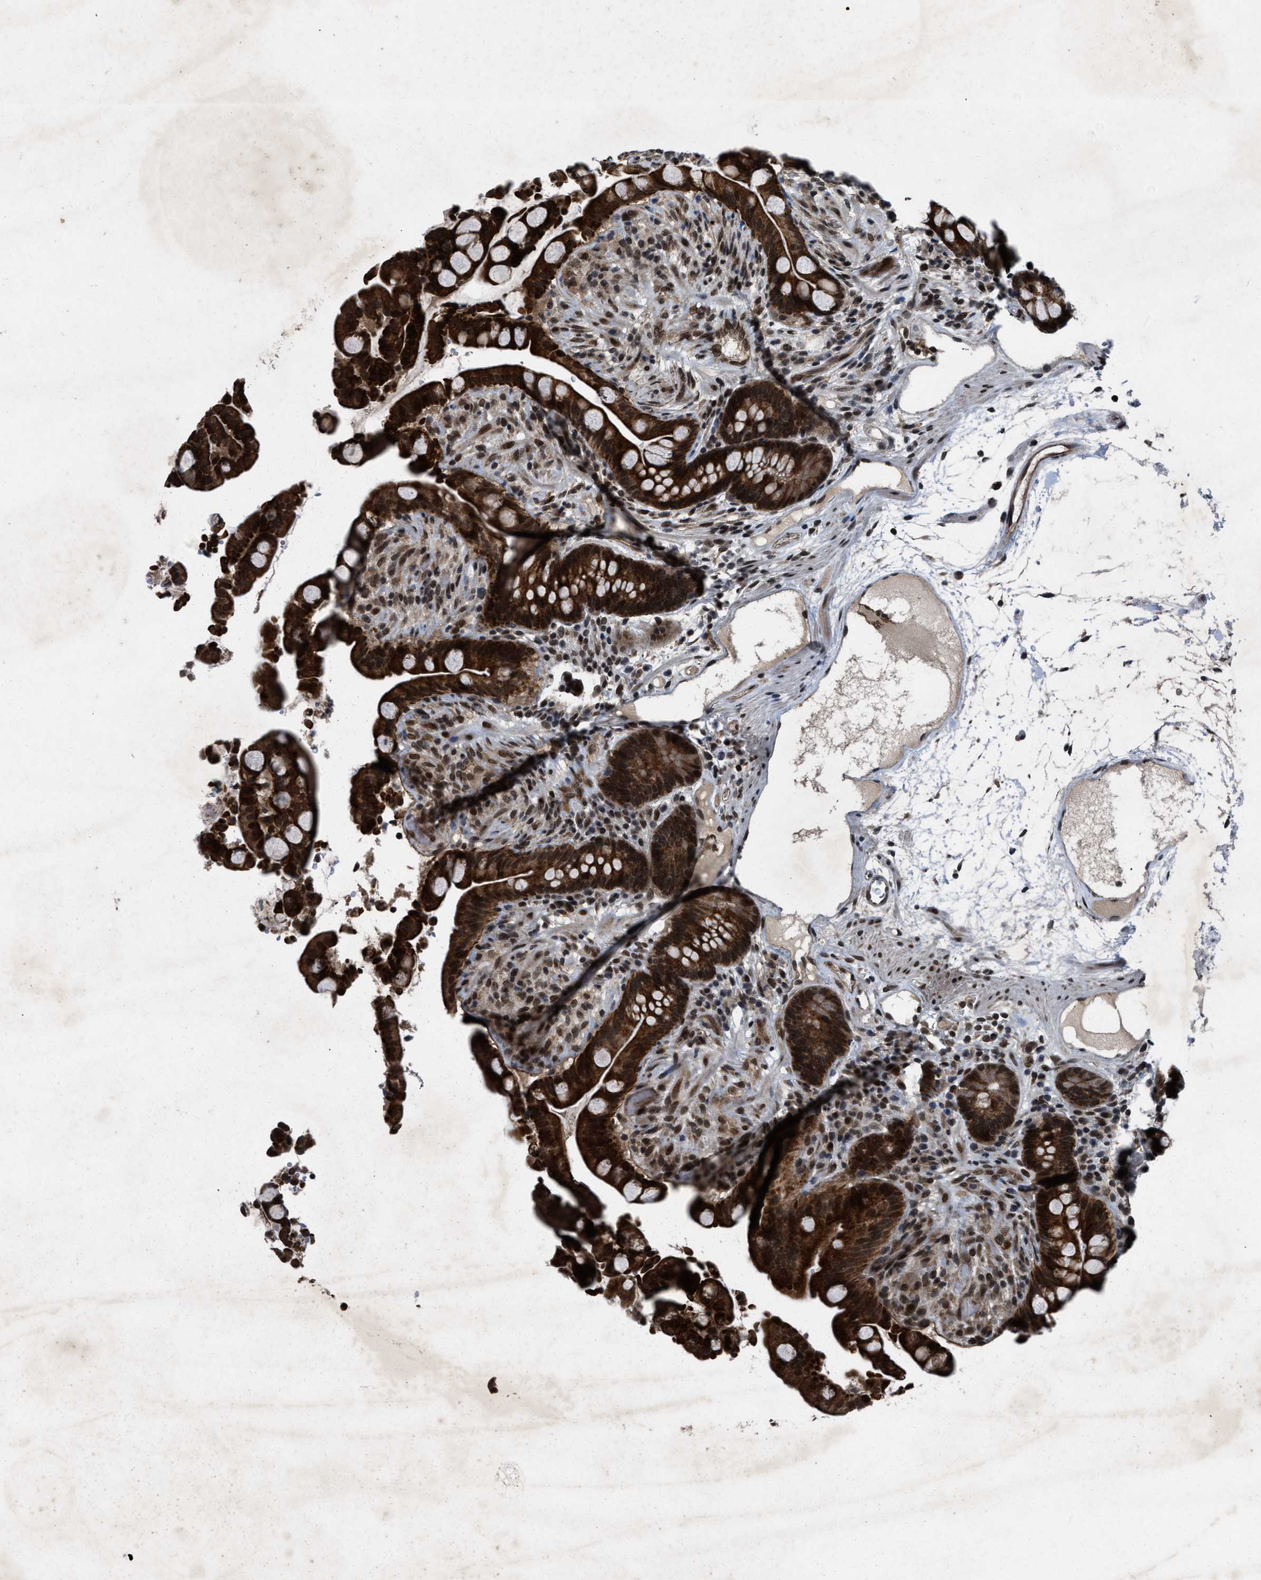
{"staining": {"intensity": "strong", "quantity": ">75%", "location": "cytoplasmic/membranous,nuclear"}, "tissue": "colon", "cell_type": "Endothelial cells", "image_type": "normal", "snomed": [{"axis": "morphology", "description": "Normal tissue, NOS"}, {"axis": "topography", "description": "Colon"}], "caption": "Immunohistochemistry of unremarkable colon displays high levels of strong cytoplasmic/membranous,nuclear expression in approximately >75% of endothelial cells.", "gene": "ZNHIT1", "patient": {"sex": "male", "age": 73}}